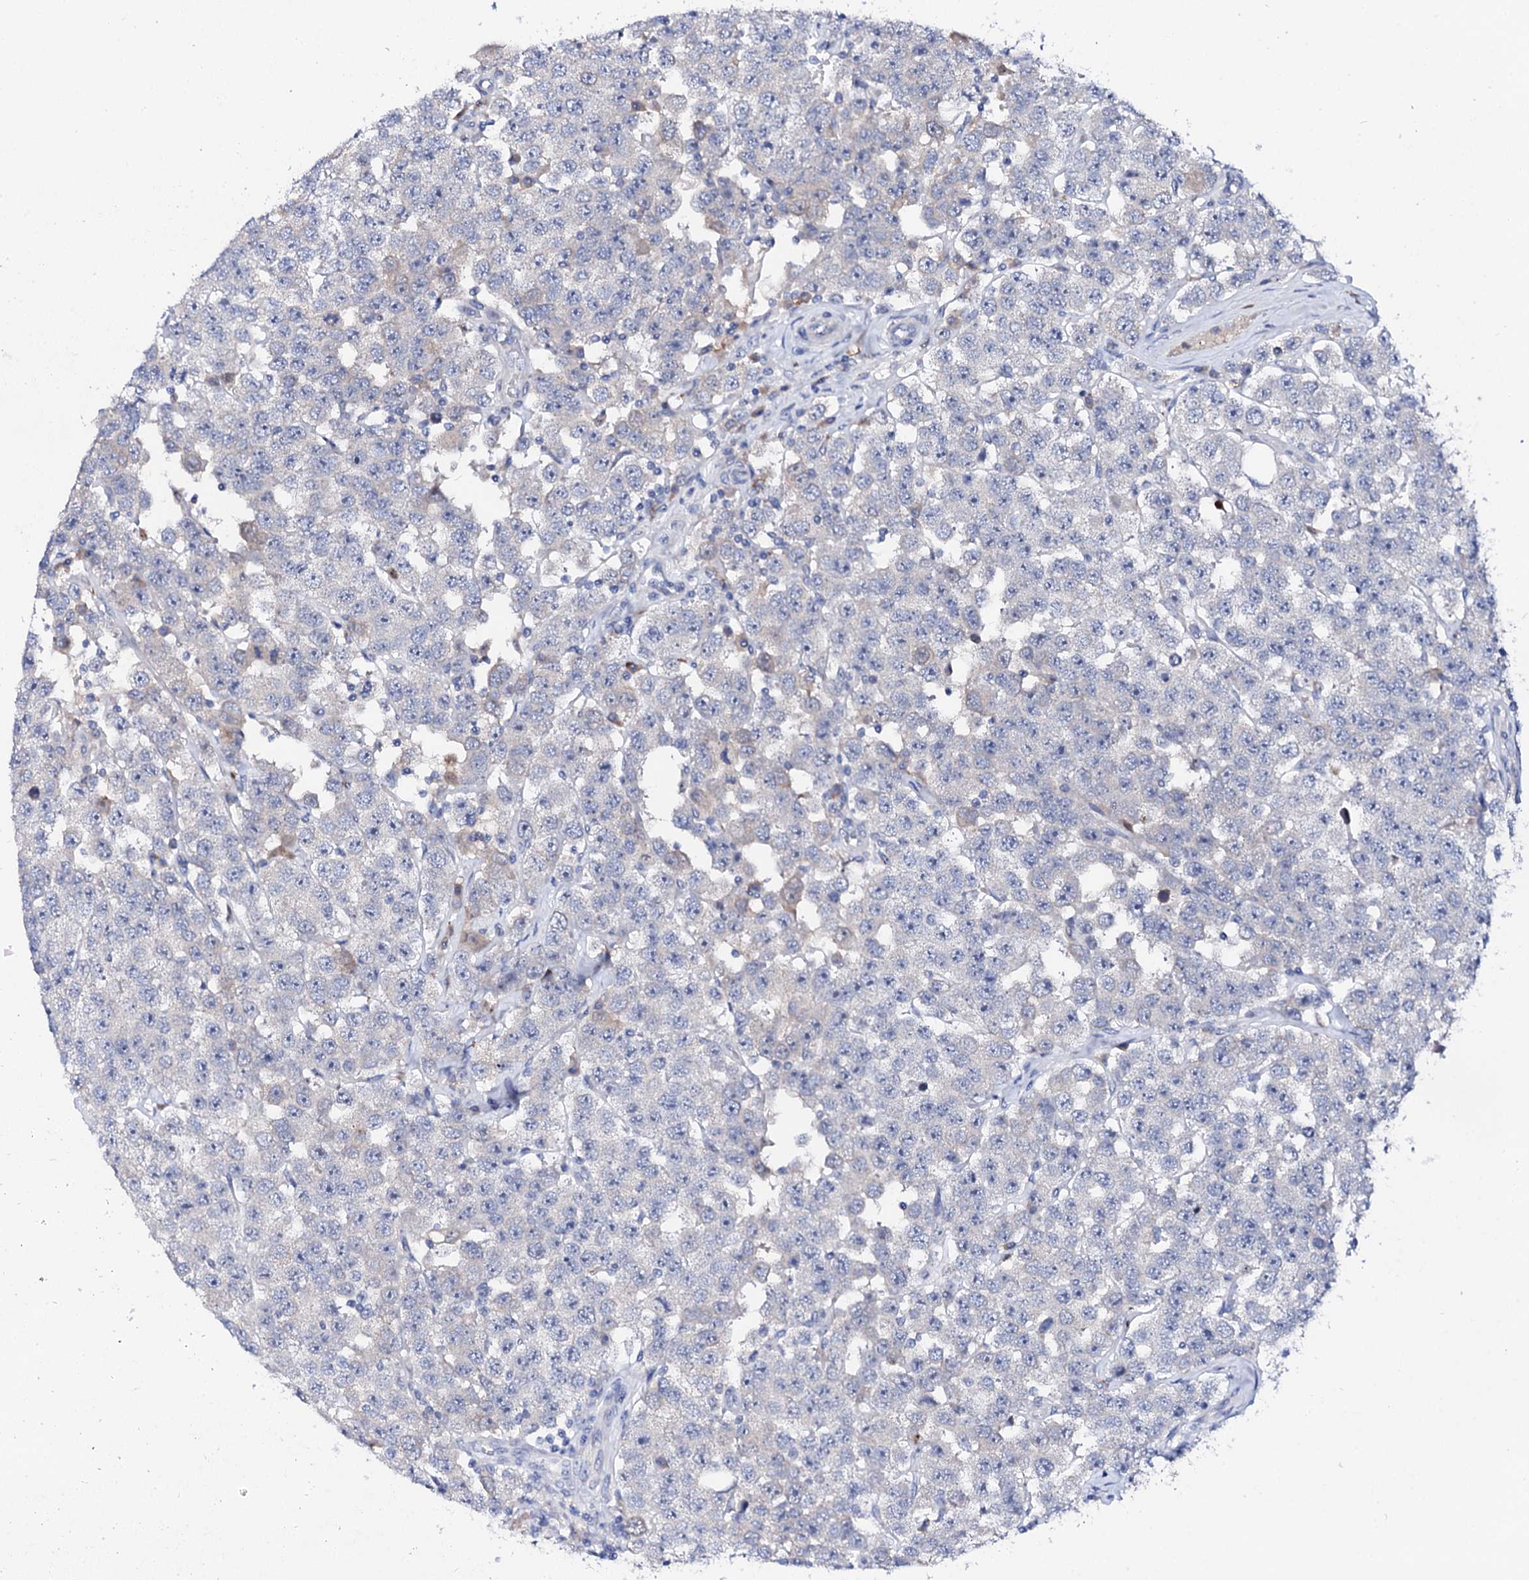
{"staining": {"intensity": "negative", "quantity": "none", "location": "none"}, "tissue": "testis cancer", "cell_type": "Tumor cells", "image_type": "cancer", "snomed": [{"axis": "morphology", "description": "Seminoma, NOS"}, {"axis": "topography", "description": "Testis"}], "caption": "Testis cancer was stained to show a protein in brown. There is no significant positivity in tumor cells.", "gene": "BTBD16", "patient": {"sex": "male", "age": 28}}